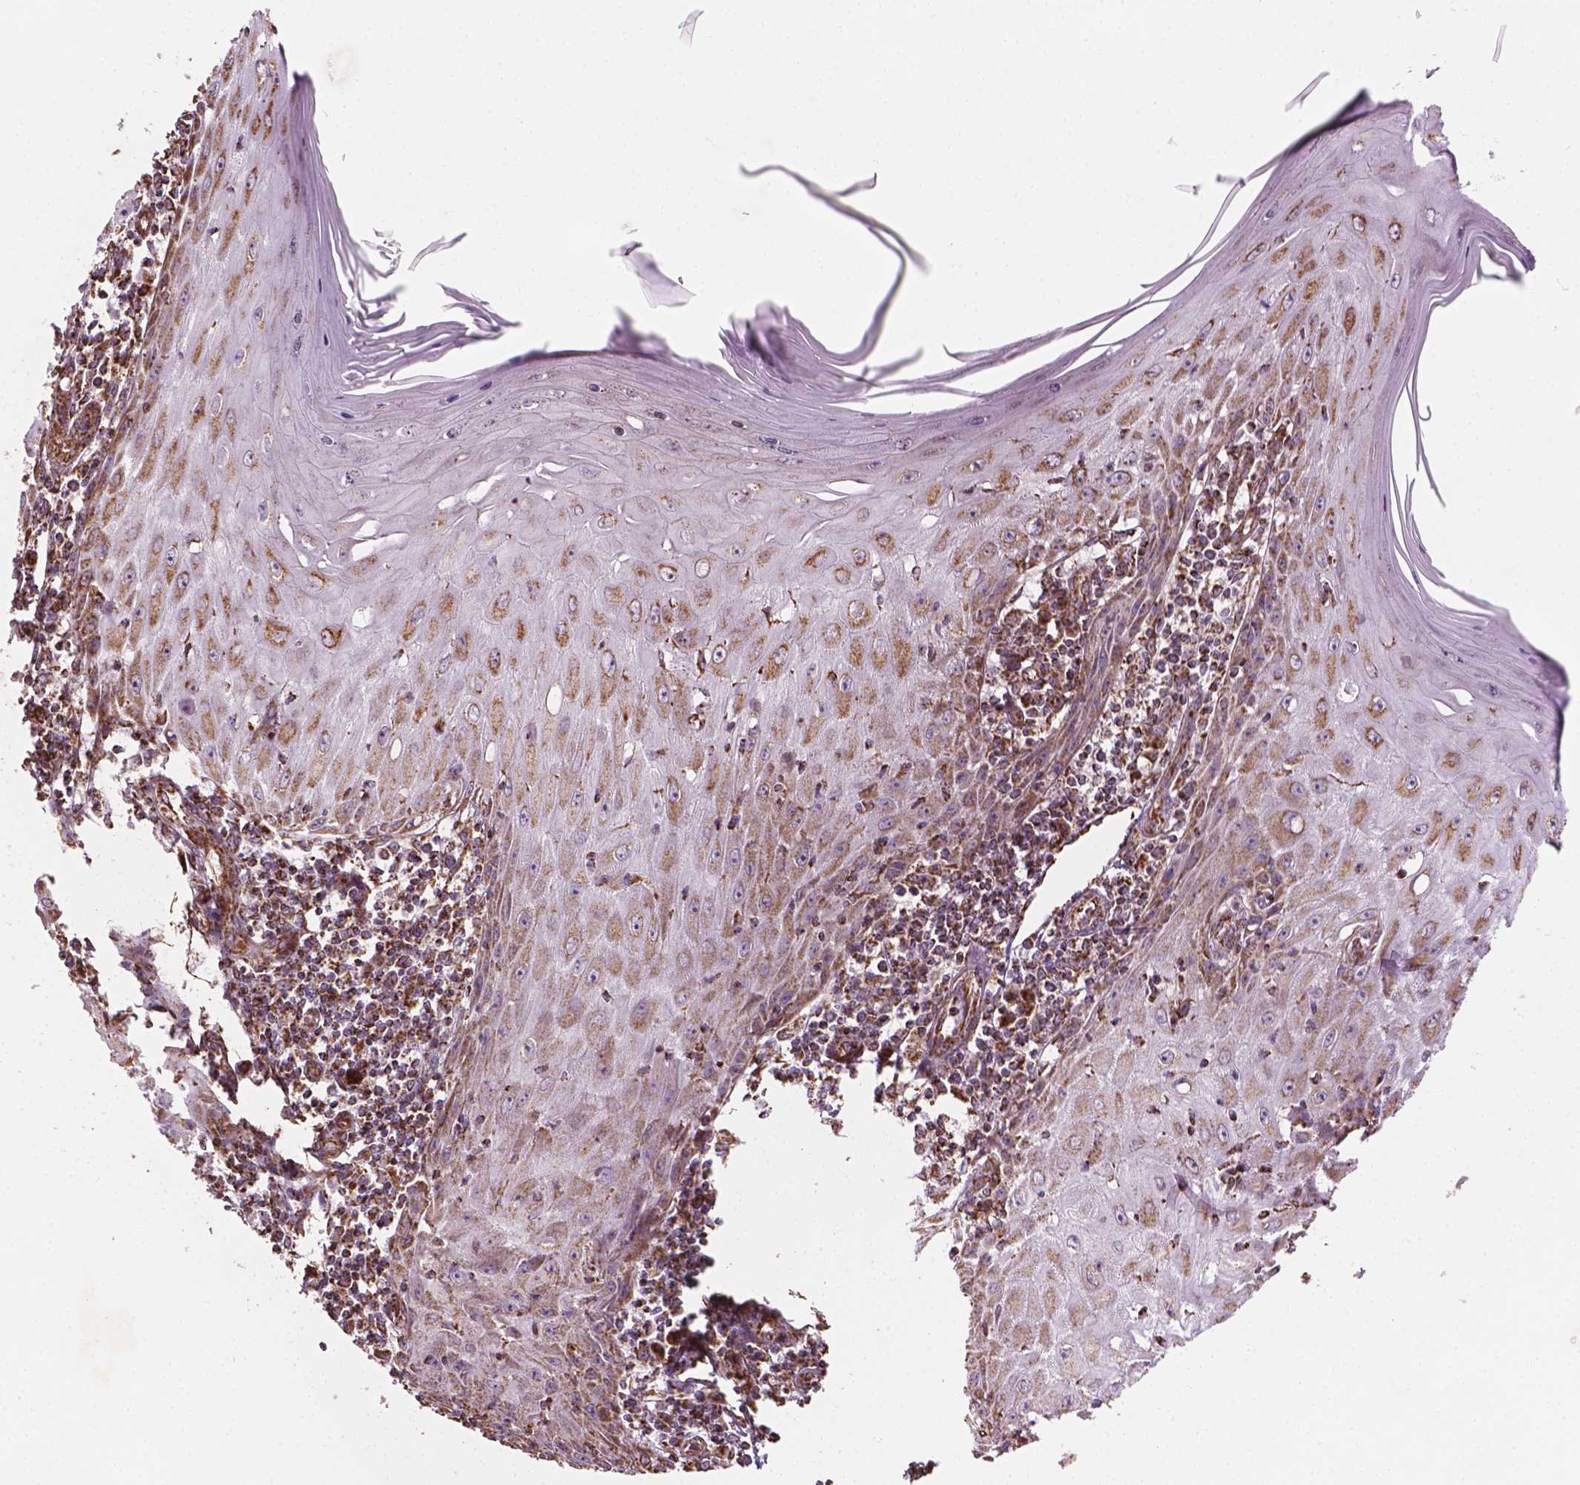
{"staining": {"intensity": "moderate", "quantity": ">75%", "location": "cytoplasmic/membranous"}, "tissue": "skin cancer", "cell_type": "Tumor cells", "image_type": "cancer", "snomed": [{"axis": "morphology", "description": "Squamous cell carcinoma, NOS"}, {"axis": "topography", "description": "Skin"}], "caption": "Moderate cytoplasmic/membranous positivity for a protein is present in approximately >75% of tumor cells of skin cancer (squamous cell carcinoma) using immunohistochemistry (IHC).", "gene": "HS3ST3A1", "patient": {"sex": "female", "age": 73}}